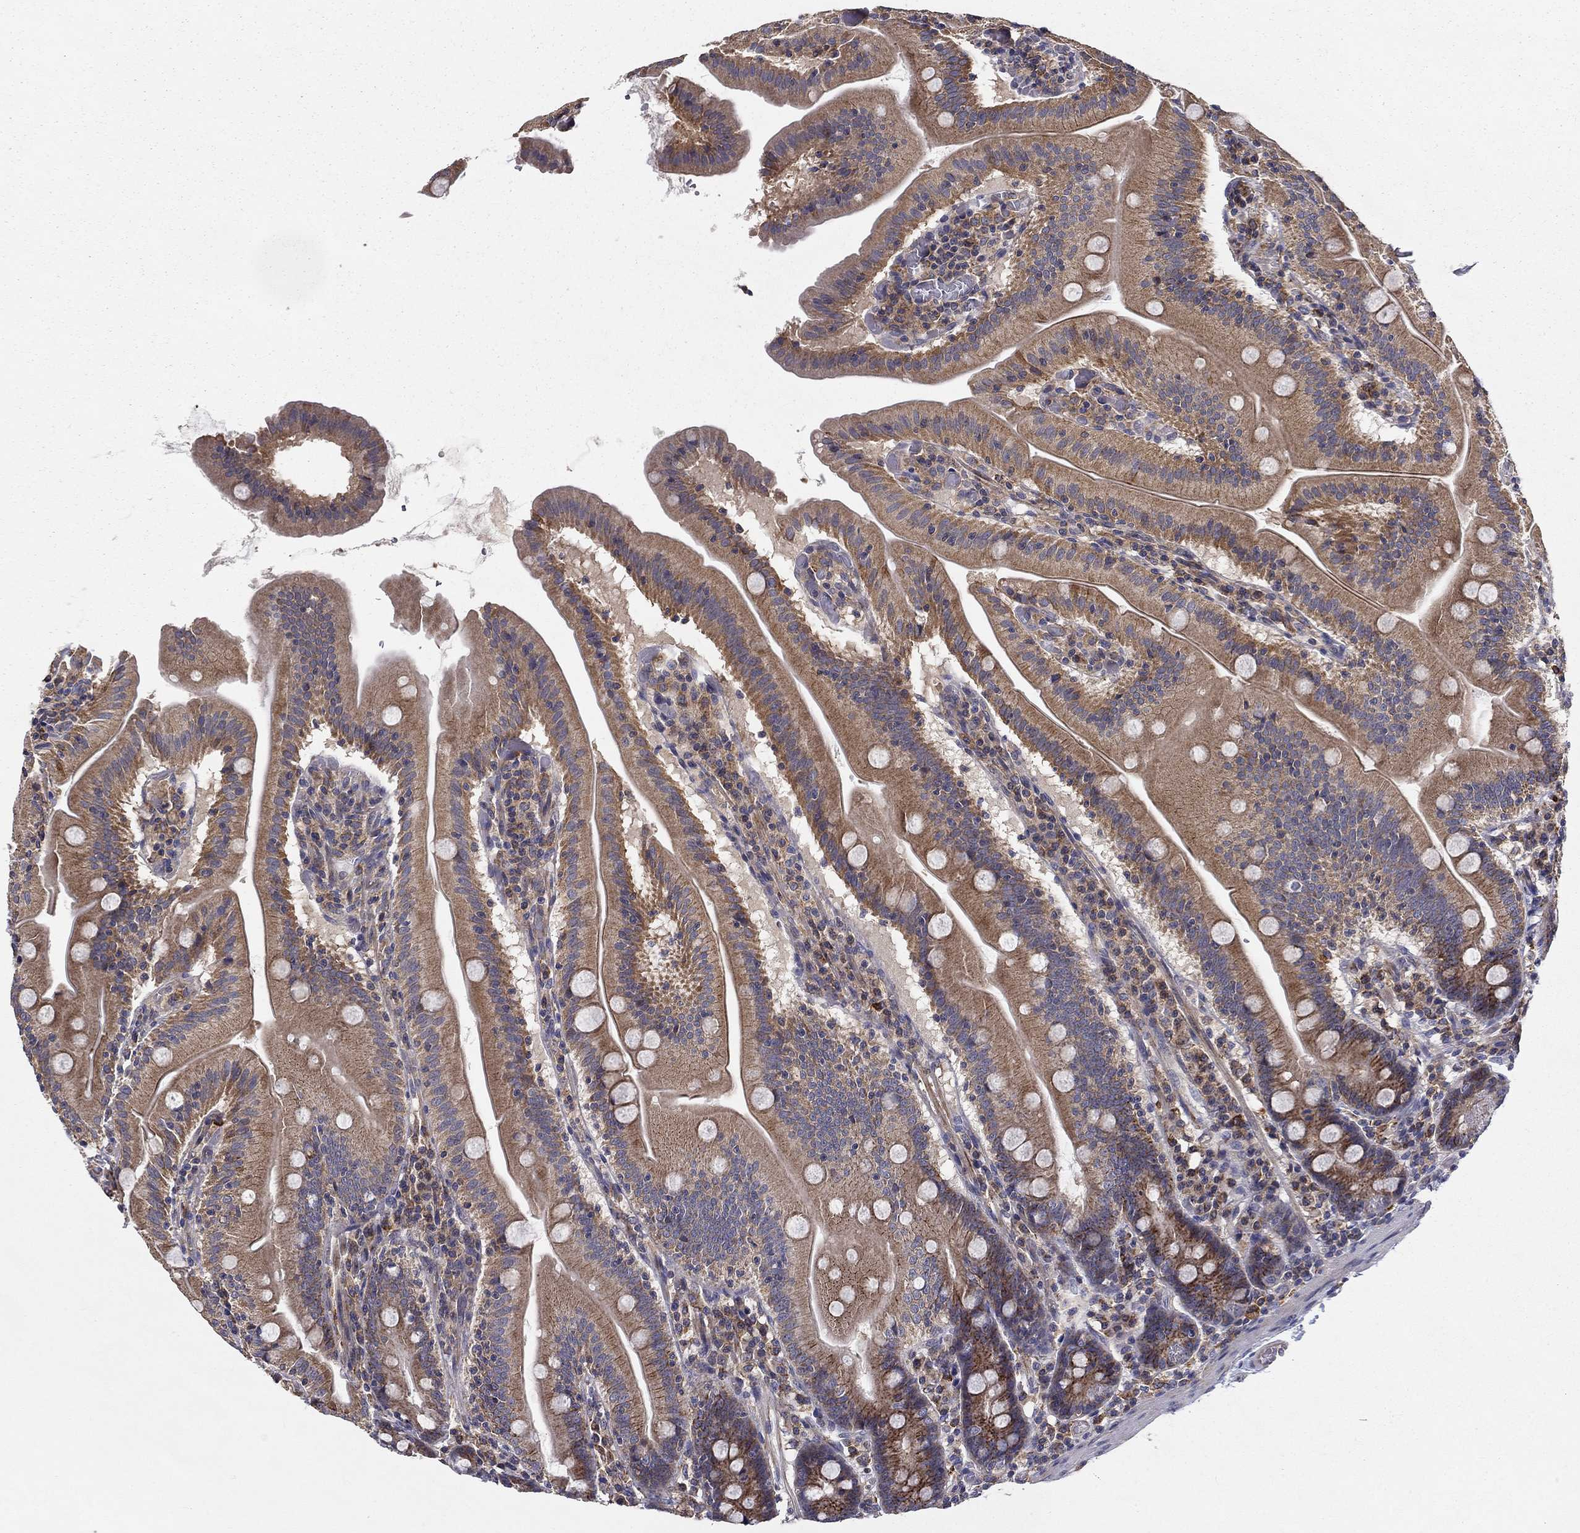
{"staining": {"intensity": "strong", "quantity": "25%-75%", "location": "cytoplasmic/membranous"}, "tissue": "small intestine", "cell_type": "Glandular cells", "image_type": "normal", "snomed": [{"axis": "morphology", "description": "Normal tissue, NOS"}, {"axis": "topography", "description": "Small intestine"}], "caption": "This is an image of immunohistochemistry staining of benign small intestine, which shows strong positivity in the cytoplasmic/membranous of glandular cells.", "gene": "ALDH4A1", "patient": {"sex": "male", "age": 37}}